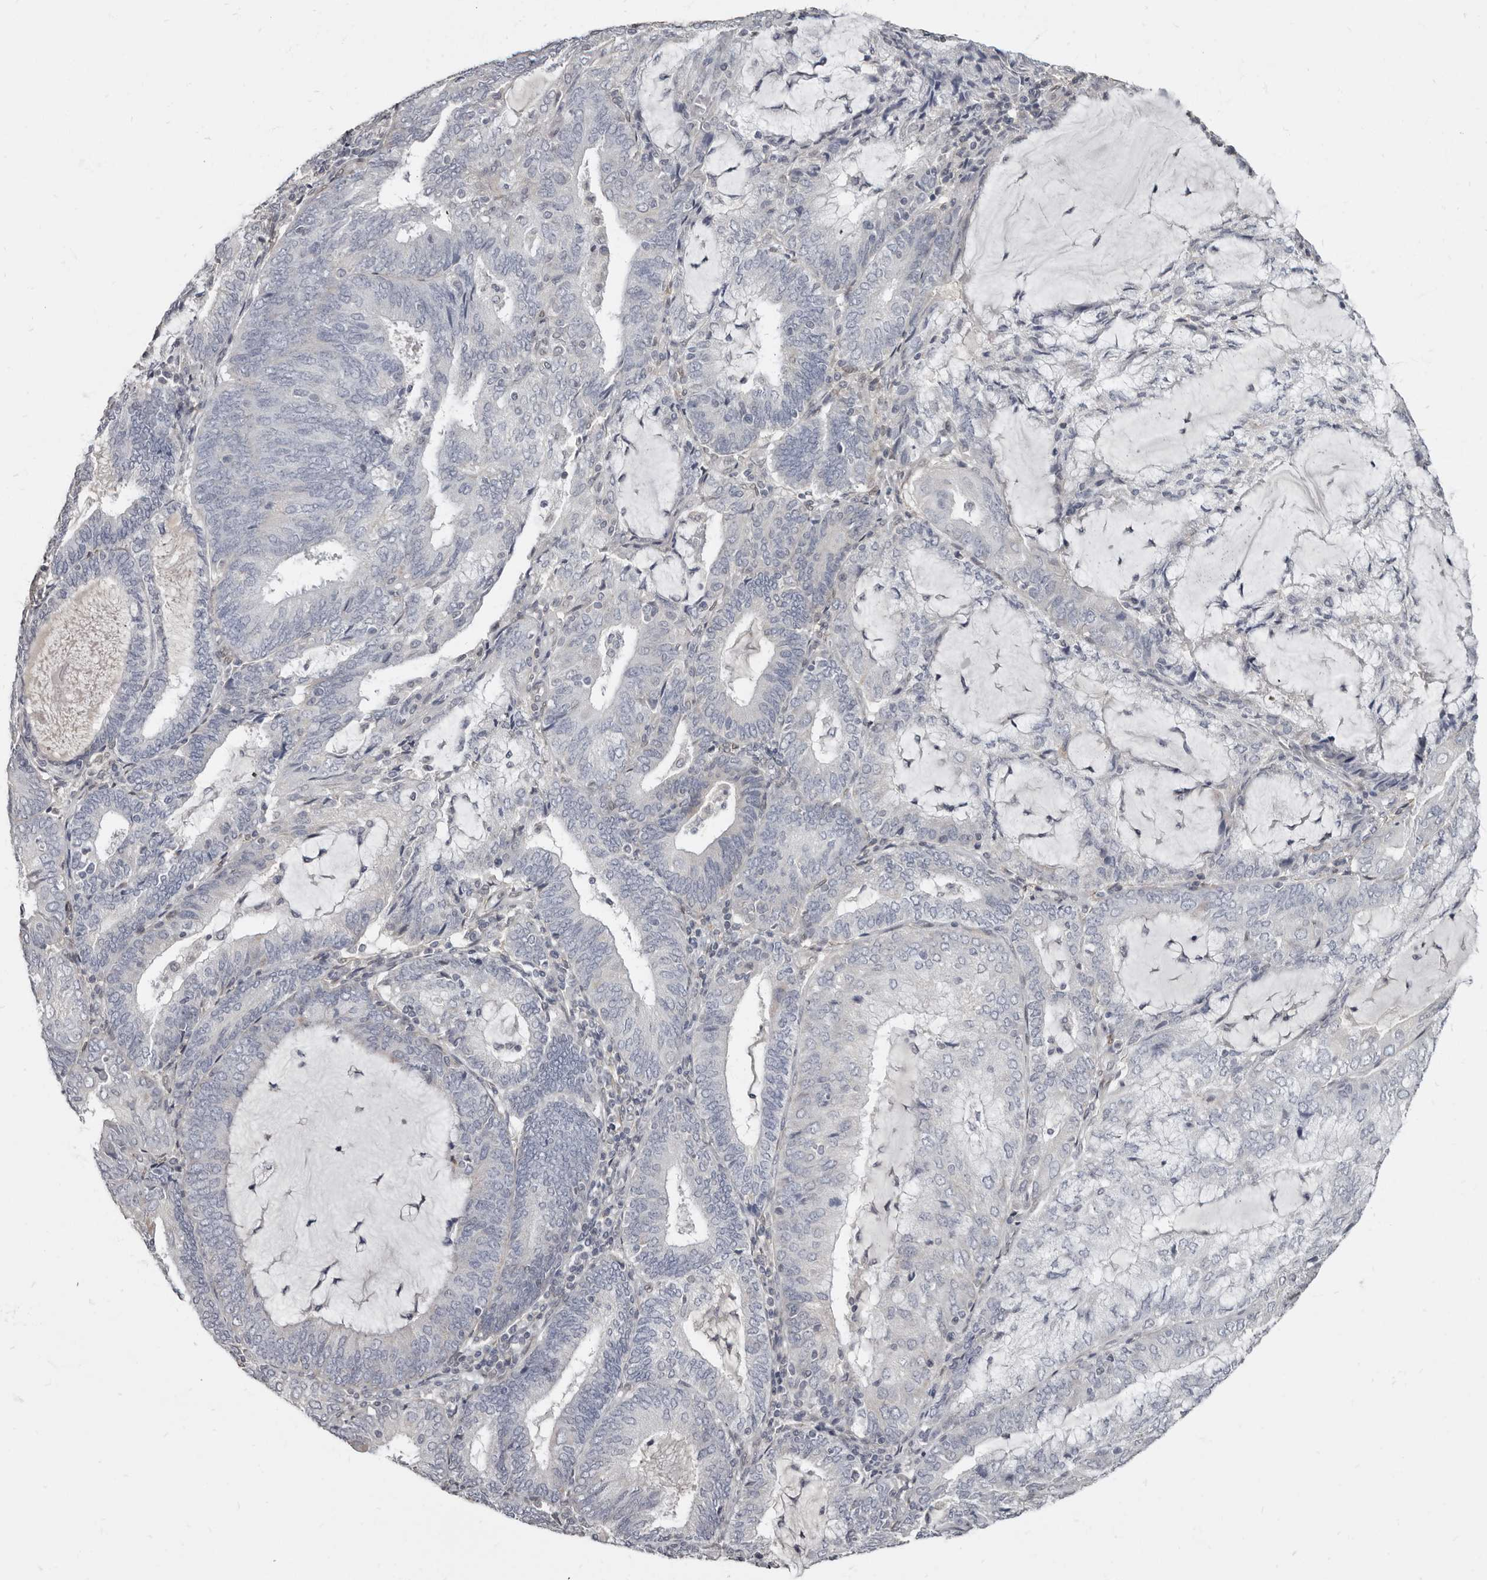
{"staining": {"intensity": "negative", "quantity": "none", "location": "none"}, "tissue": "endometrial cancer", "cell_type": "Tumor cells", "image_type": "cancer", "snomed": [{"axis": "morphology", "description": "Adenocarcinoma, NOS"}, {"axis": "topography", "description": "Endometrium"}], "caption": "Immunohistochemistry (IHC) histopathology image of neoplastic tissue: endometrial cancer (adenocarcinoma) stained with DAB (3,3'-diaminobenzidine) displays no significant protein staining in tumor cells.", "gene": "MRGPRF", "patient": {"sex": "female", "age": 81}}